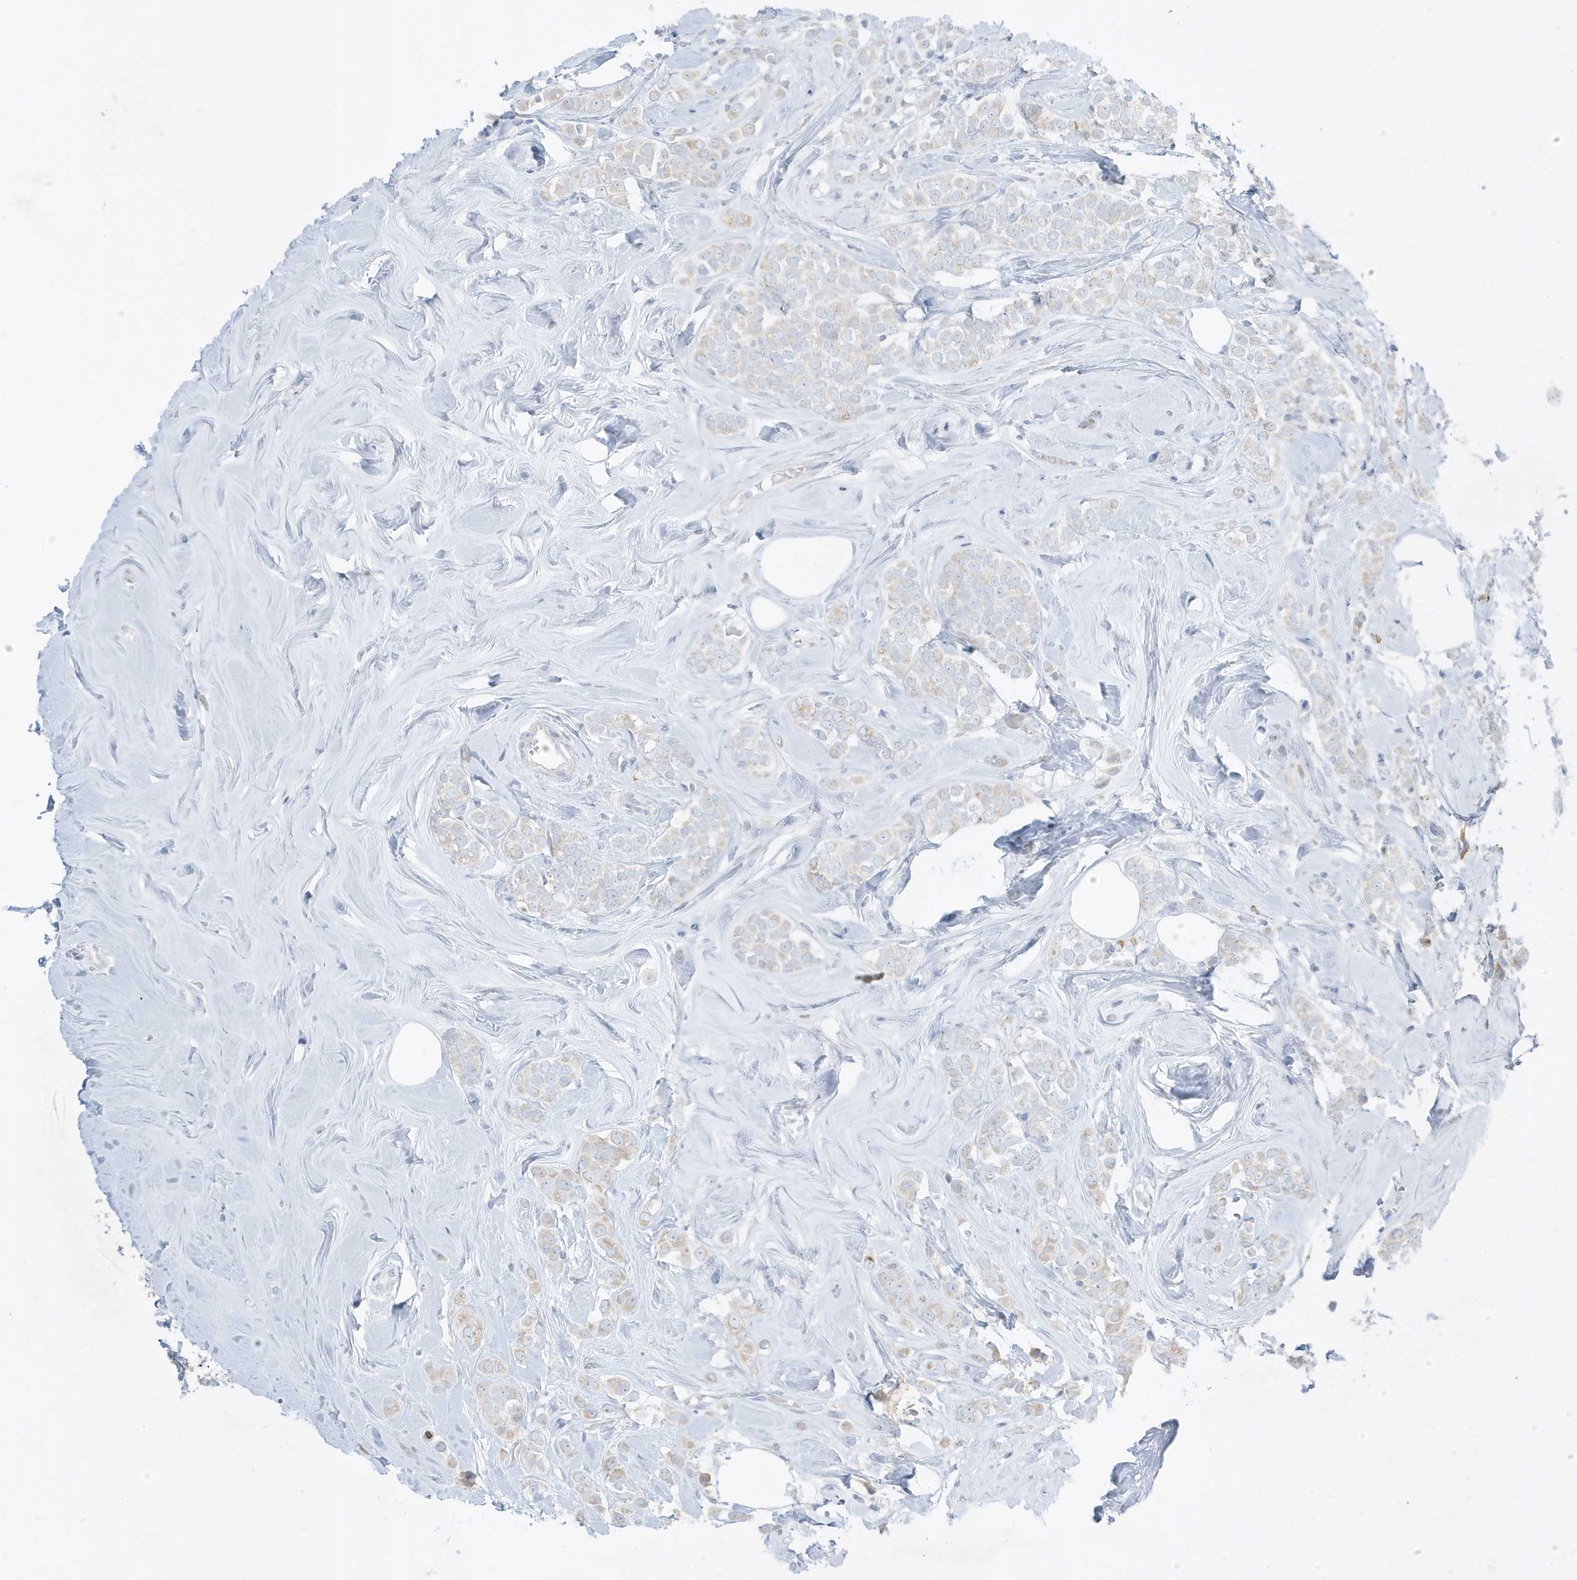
{"staining": {"intensity": "weak", "quantity": "<25%", "location": "cytoplasmic/membranous"}, "tissue": "breast cancer", "cell_type": "Tumor cells", "image_type": "cancer", "snomed": [{"axis": "morphology", "description": "Lobular carcinoma"}, {"axis": "topography", "description": "Breast"}], "caption": "Immunohistochemistry (IHC) image of neoplastic tissue: breast lobular carcinoma stained with DAB exhibits no significant protein staining in tumor cells.", "gene": "FNDC1", "patient": {"sex": "female", "age": 47}}